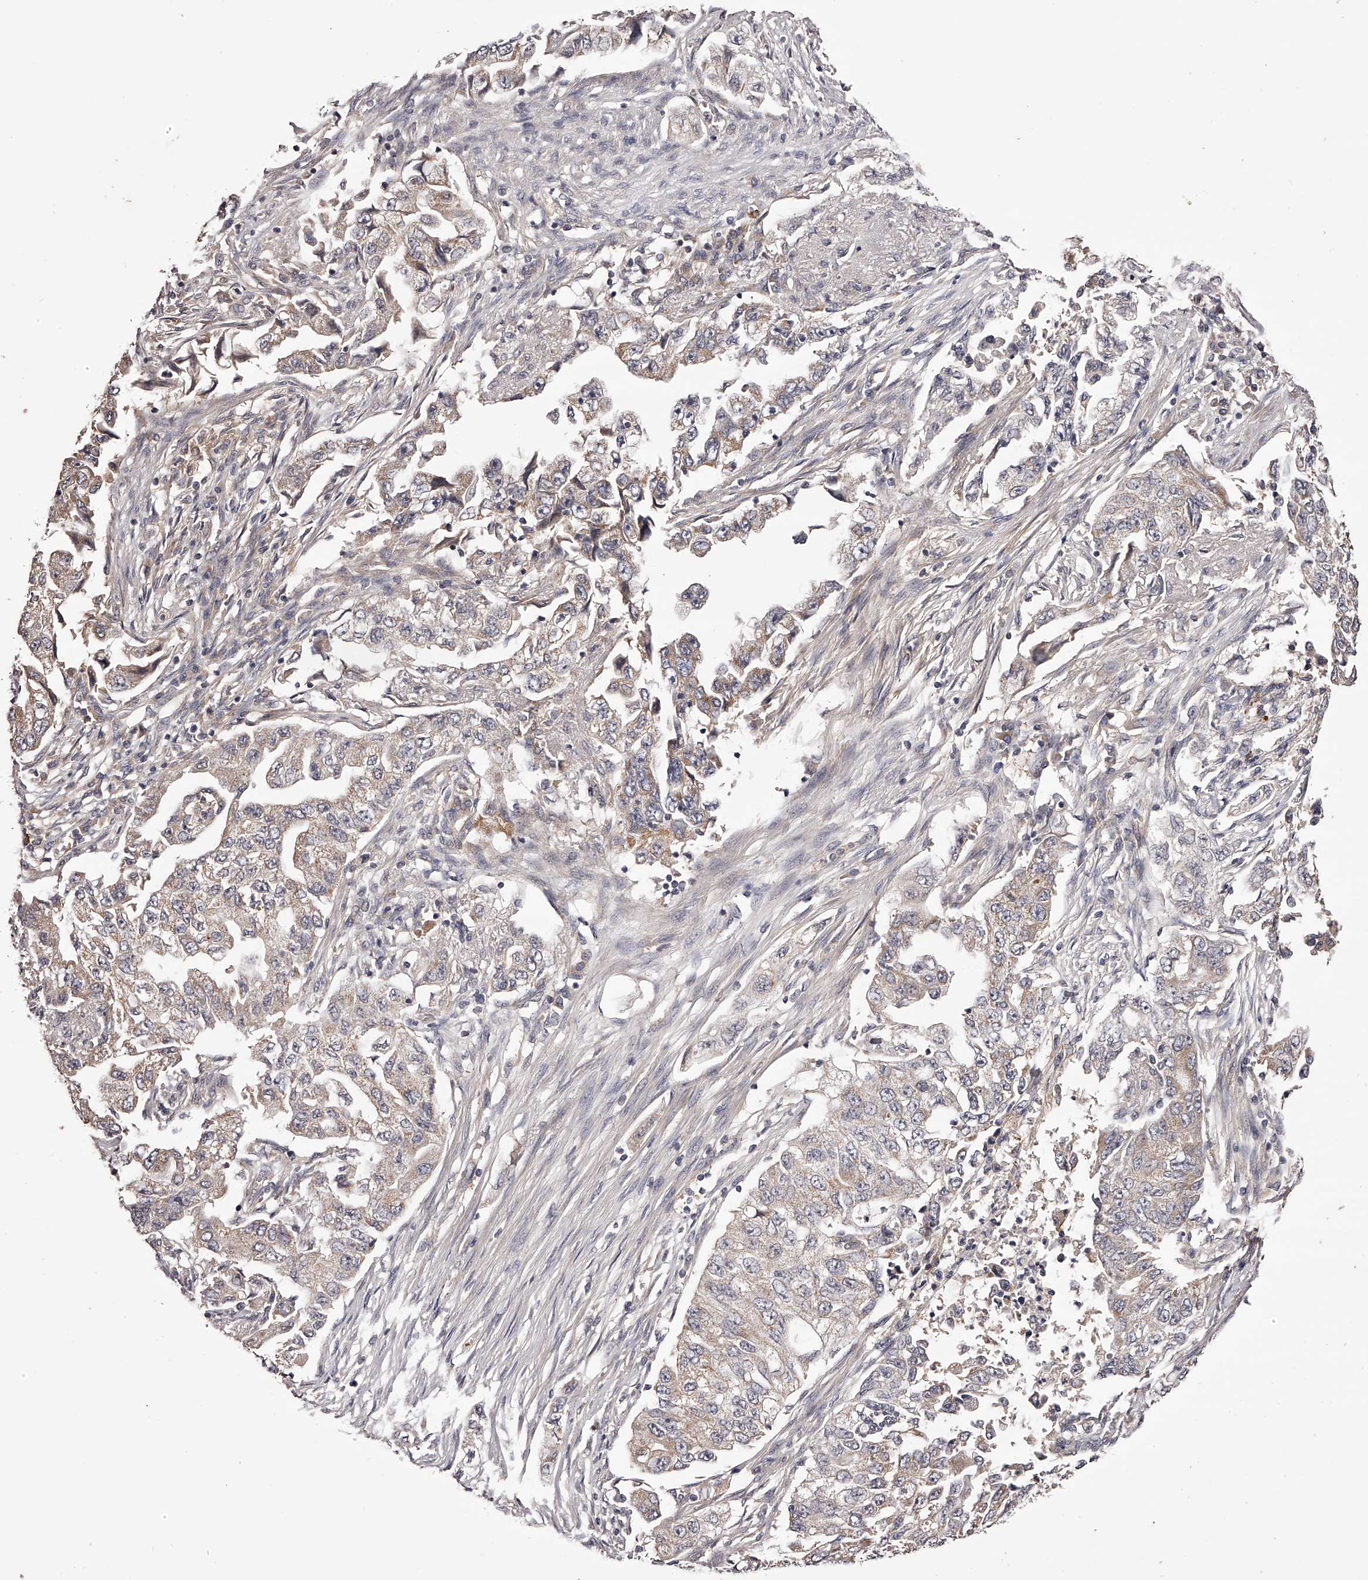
{"staining": {"intensity": "moderate", "quantity": ">75%", "location": "cytoplasmic/membranous"}, "tissue": "lung cancer", "cell_type": "Tumor cells", "image_type": "cancer", "snomed": [{"axis": "morphology", "description": "Adenocarcinoma, NOS"}, {"axis": "topography", "description": "Lung"}], "caption": "Protein expression analysis of human lung cancer reveals moderate cytoplasmic/membranous expression in approximately >75% of tumor cells.", "gene": "ODF2L", "patient": {"sex": "female", "age": 51}}